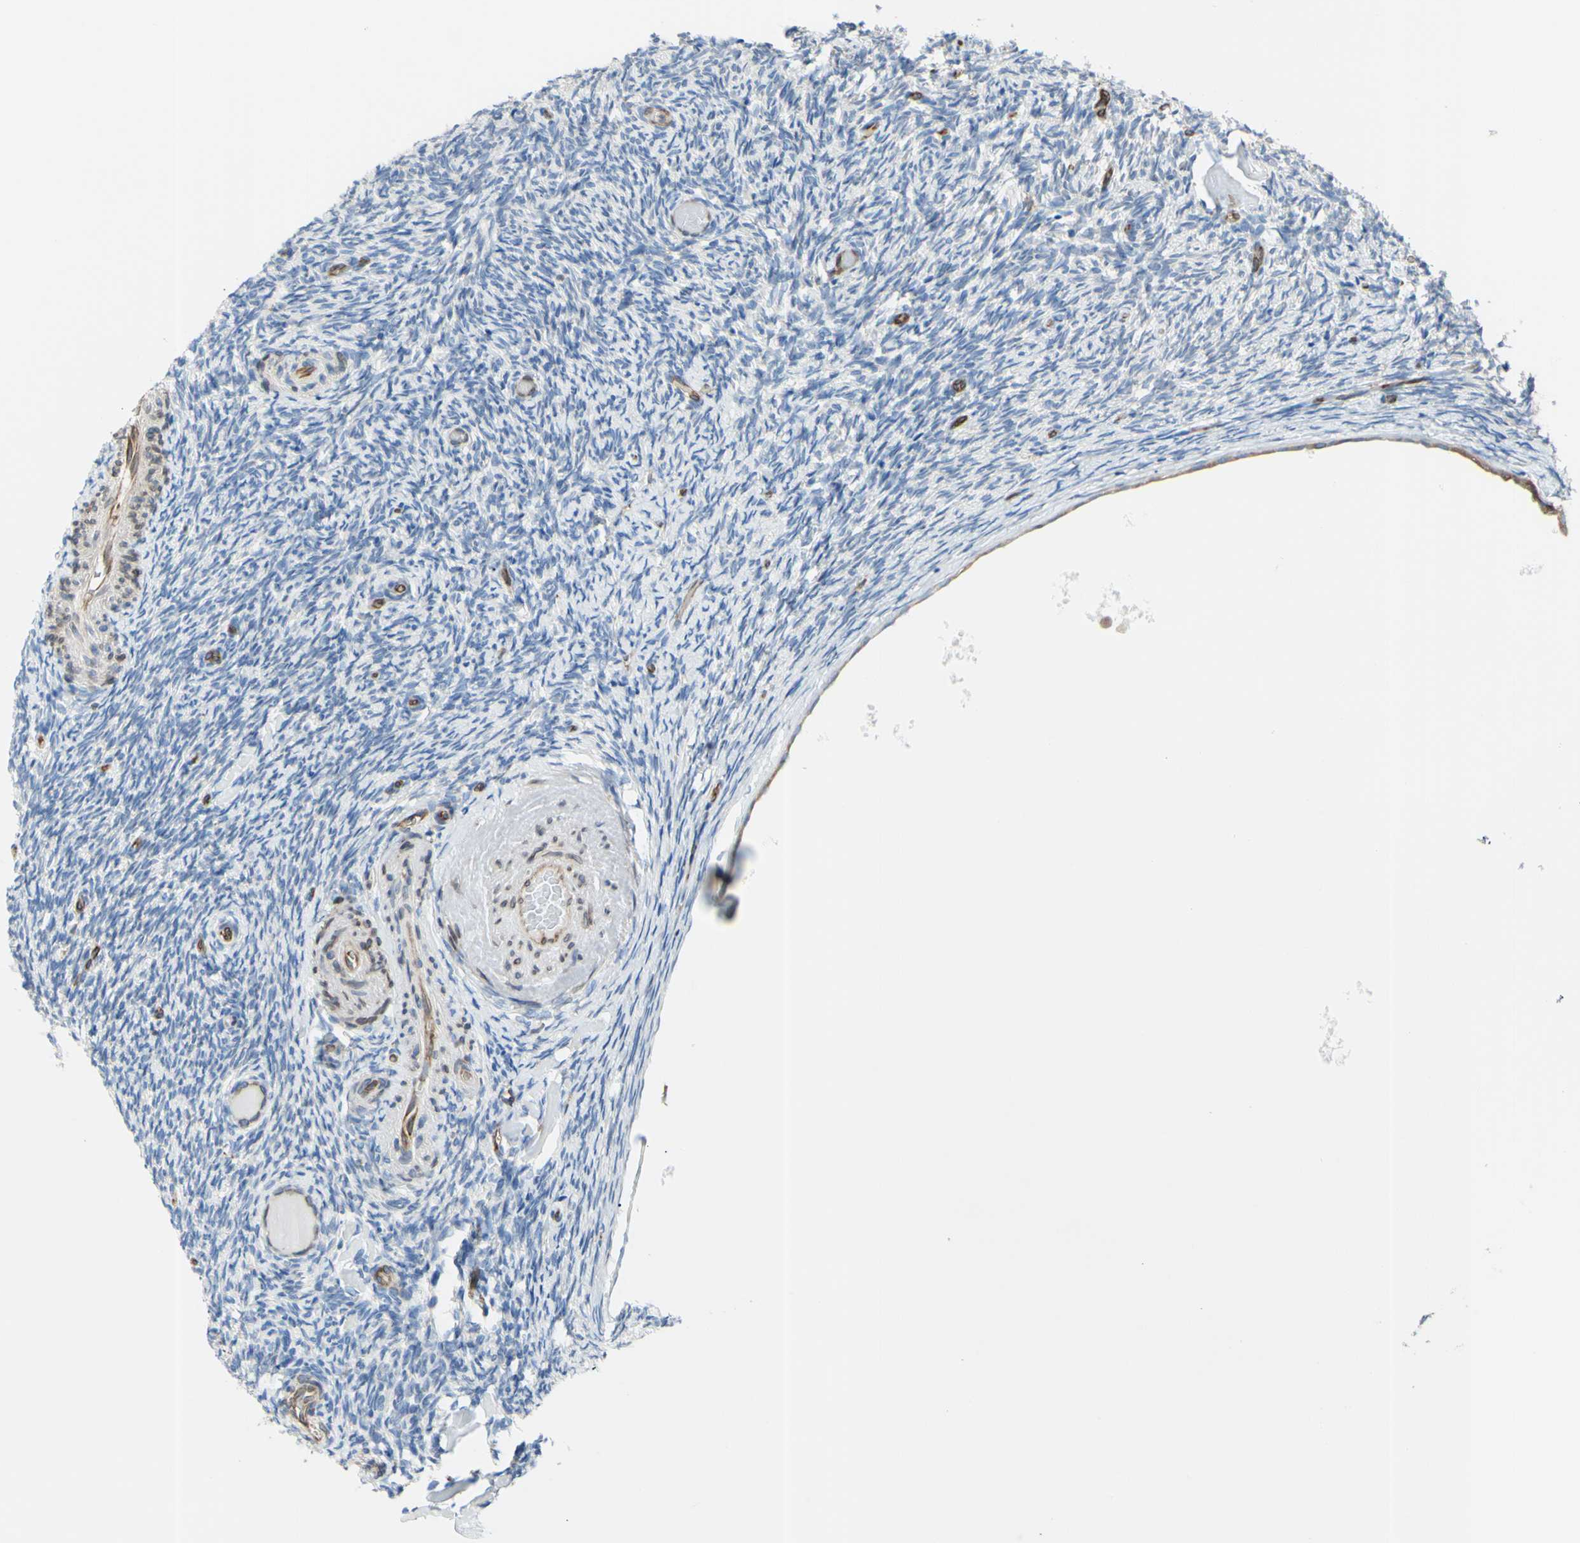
{"staining": {"intensity": "negative", "quantity": "none", "location": "none"}, "tissue": "ovary", "cell_type": "Ovarian stroma cells", "image_type": "normal", "snomed": [{"axis": "morphology", "description": "Normal tissue, NOS"}, {"axis": "topography", "description": "Ovary"}], "caption": "Human ovary stained for a protein using IHC displays no positivity in ovarian stroma cells.", "gene": "MGST2", "patient": {"sex": "female", "age": 60}}